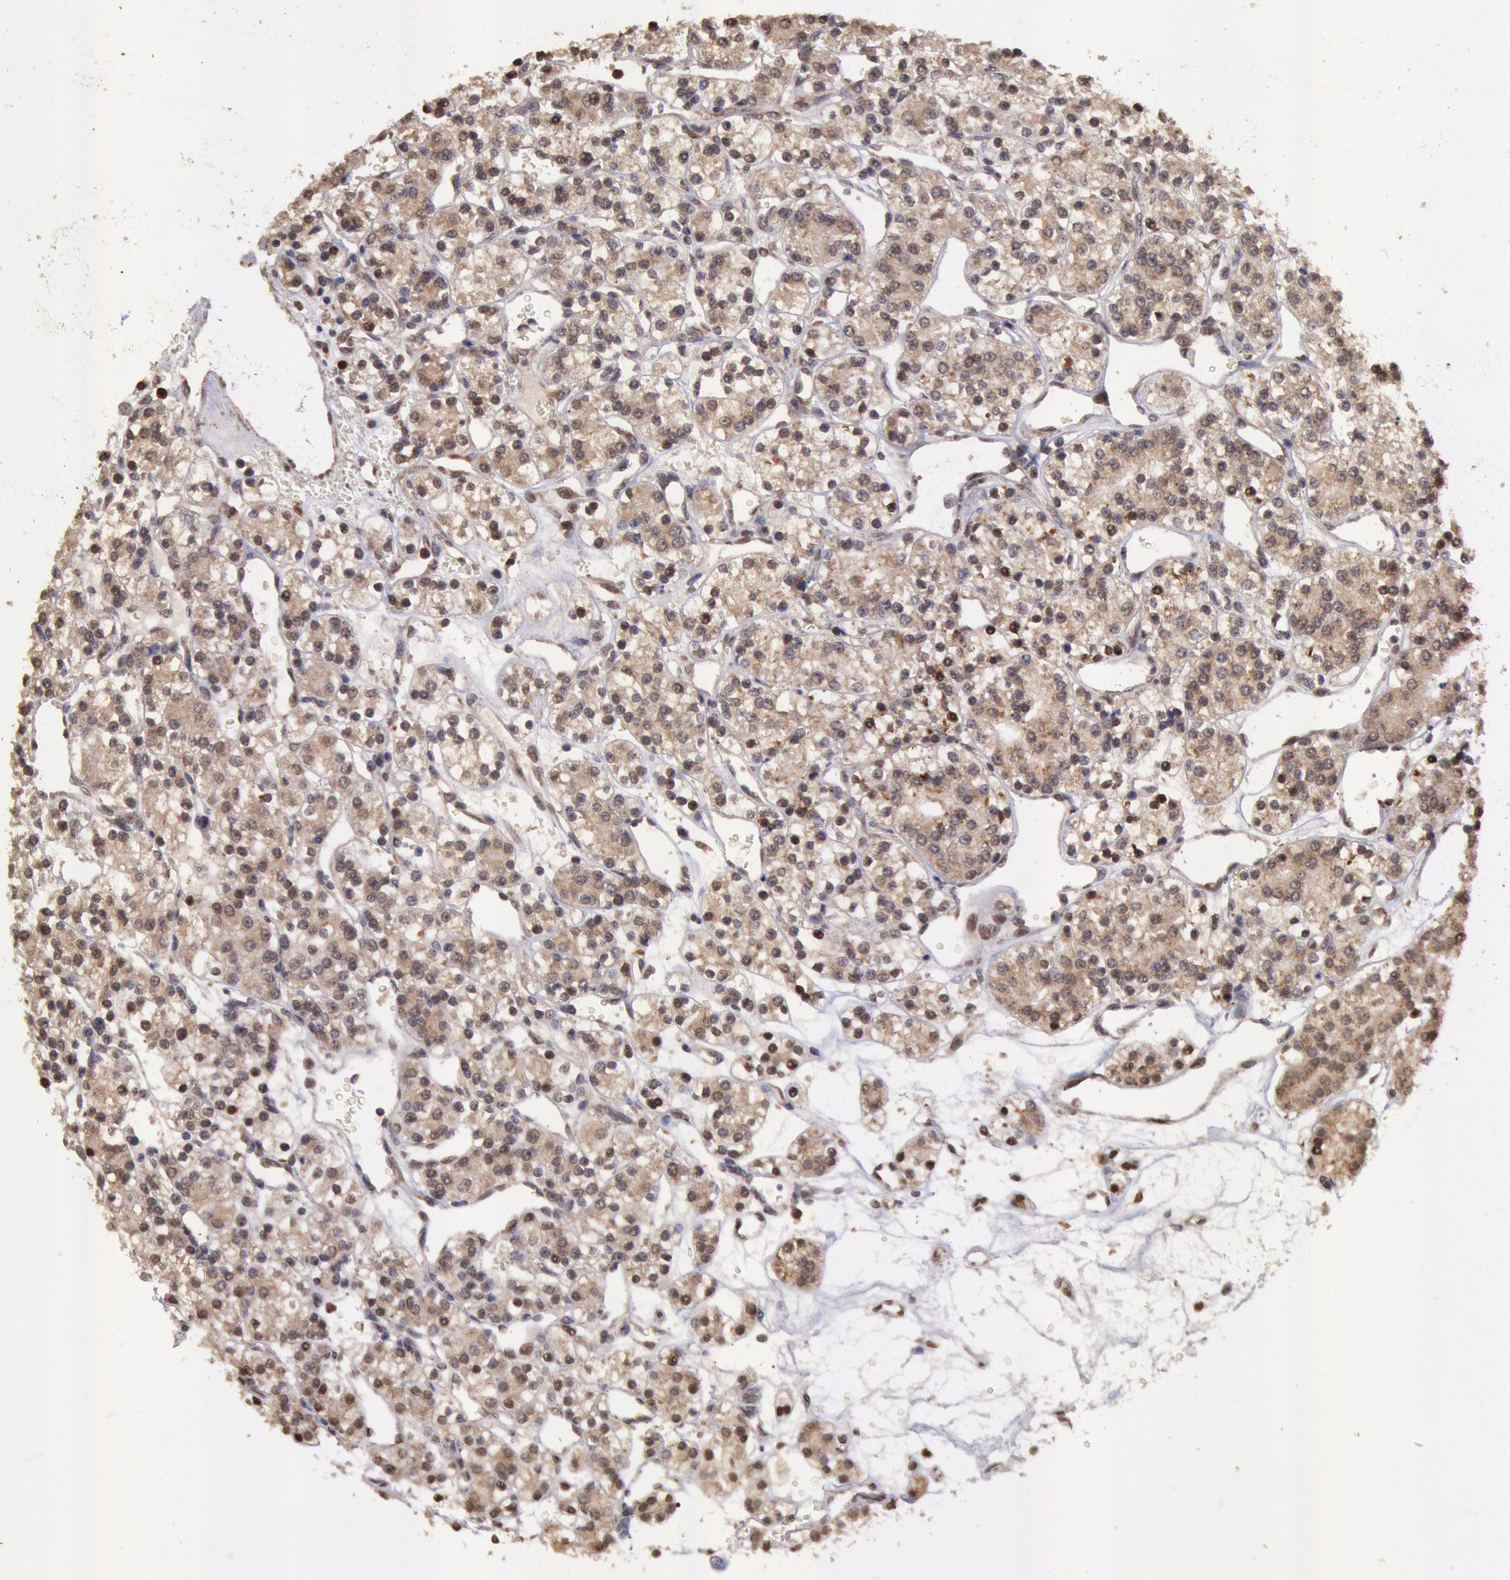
{"staining": {"intensity": "weak", "quantity": ">75%", "location": "cytoplasmic/membranous"}, "tissue": "renal cancer", "cell_type": "Tumor cells", "image_type": "cancer", "snomed": [{"axis": "morphology", "description": "Adenocarcinoma, NOS"}, {"axis": "topography", "description": "Kidney"}], "caption": "High-magnification brightfield microscopy of renal cancer stained with DAB (3,3'-diaminobenzidine) (brown) and counterstained with hematoxylin (blue). tumor cells exhibit weak cytoplasmic/membranous expression is seen in approximately>75% of cells.", "gene": "COMT", "patient": {"sex": "female", "age": 62}}